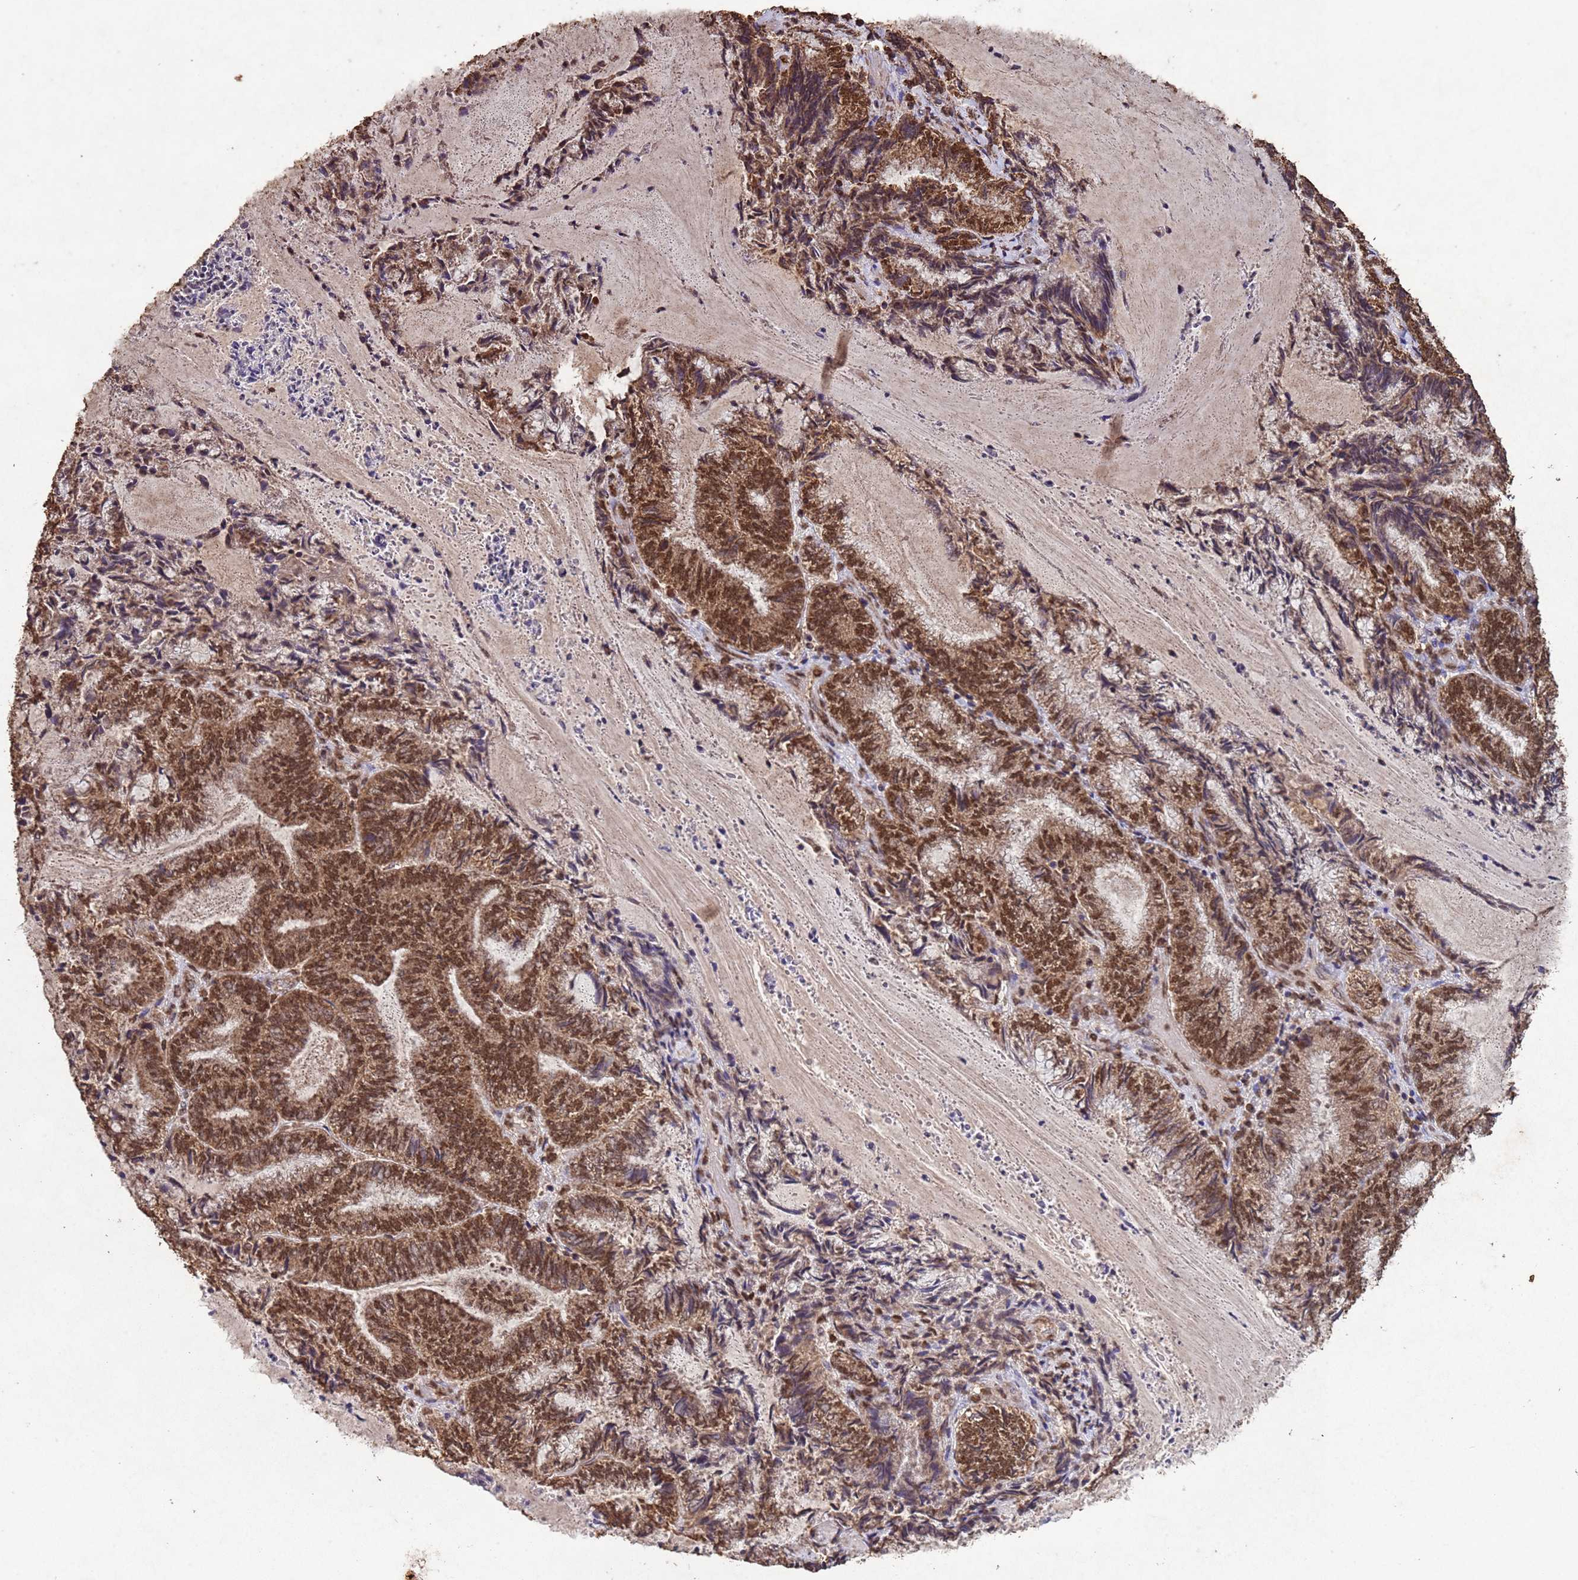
{"staining": {"intensity": "moderate", "quantity": ">75%", "location": "cytoplasmic/membranous,nuclear"}, "tissue": "endometrial cancer", "cell_type": "Tumor cells", "image_type": "cancer", "snomed": [{"axis": "morphology", "description": "Adenocarcinoma, NOS"}, {"axis": "topography", "description": "Endometrium"}], "caption": "Brown immunohistochemical staining in endometrial adenocarcinoma demonstrates moderate cytoplasmic/membranous and nuclear staining in approximately >75% of tumor cells.", "gene": "HDAC10", "patient": {"sex": "female", "age": 80}}